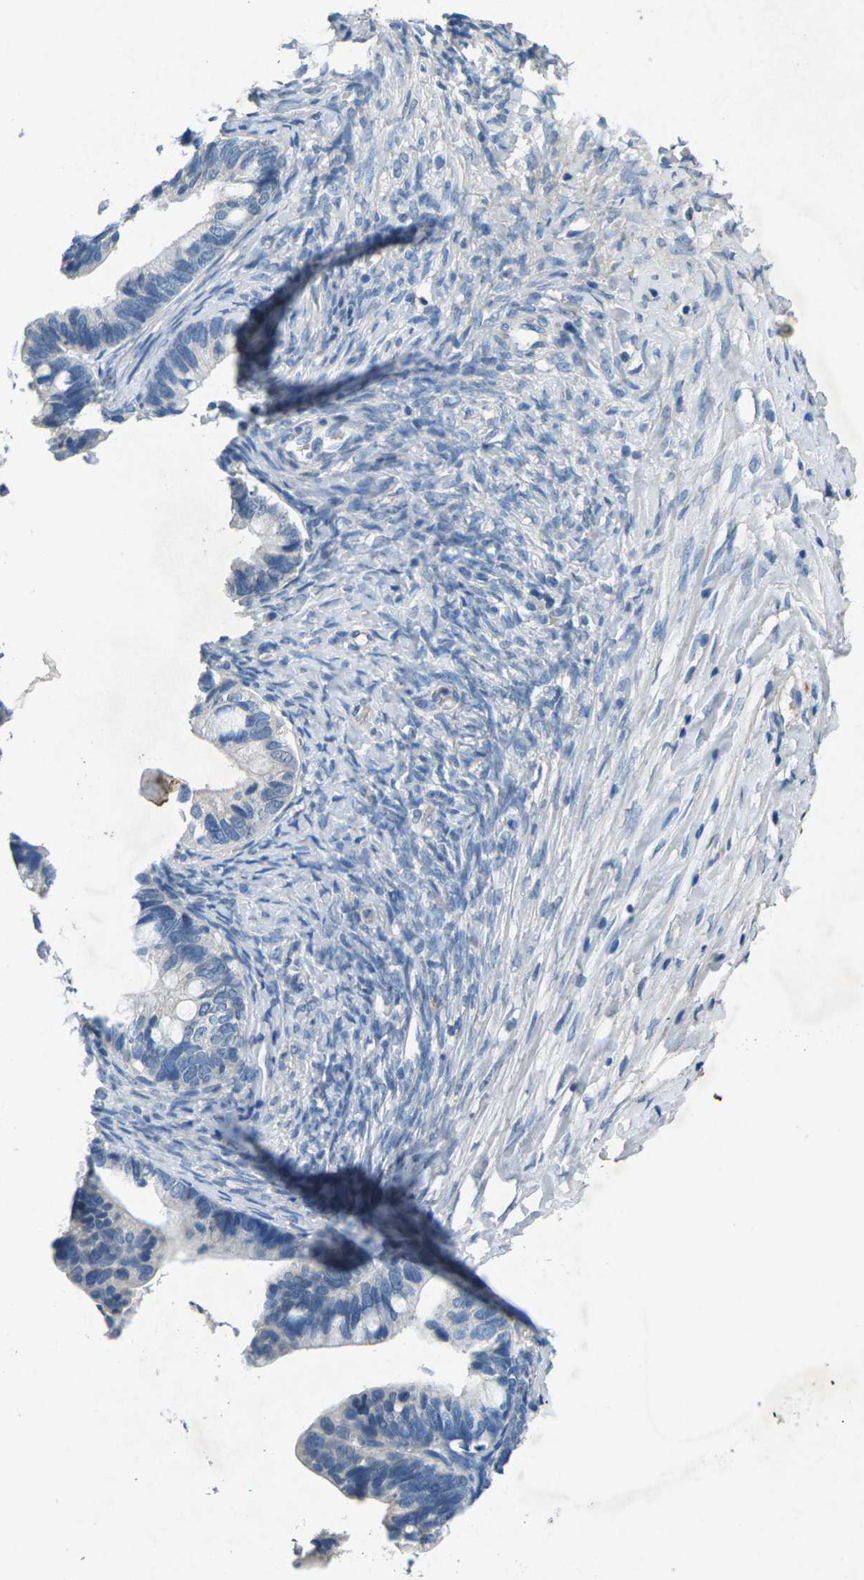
{"staining": {"intensity": "weak", "quantity": "<25%", "location": "cytoplasmic/membranous"}, "tissue": "ovarian cancer", "cell_type": "Tumor cells", "image_type": "cancer", "snomed": [{"axis": "morphology", "description": "Cystadenocarcinoma, serous, NOS"}, {"axis": "topography", "description": "Ovary"}], "caption": "Immunohistochemical staining of human ovarian serous cystadenocarcinoma exhibits no significant expression in tumor cells. (Immunohistochemistry, brightfield microscopy, high magnification).", "gene": "PLG", "patient": {"sex": "female", "age": 56}}